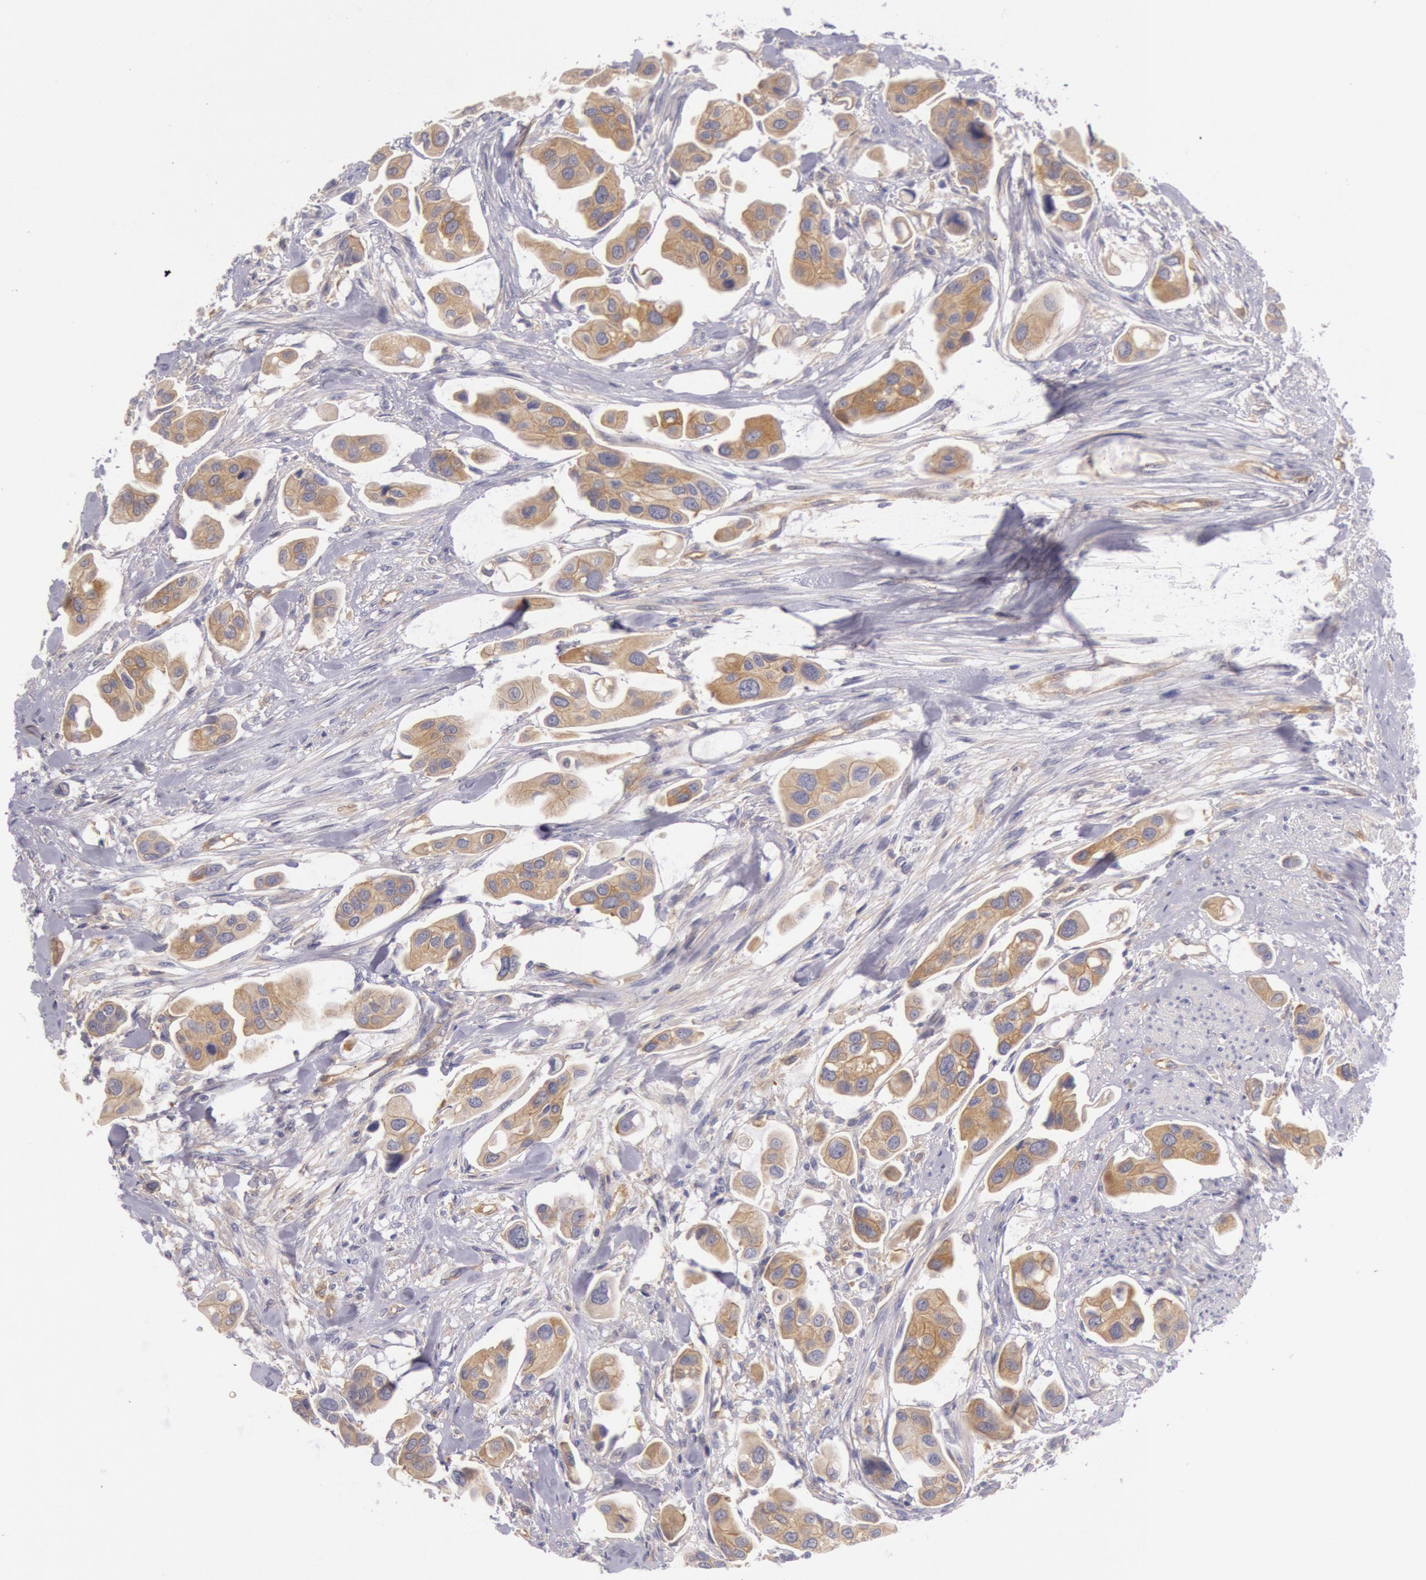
{"staining": {"intensity": "weak", "quantity": ">75%", "location": "cytoplasmic/membranous"}, "tissue": "urothelial cancer", "cell_type": "Tumor cells", "image_type": "cancer", "snomed": [{"axis": "morphology", "description": "Adenocarcinoma, NOS"}, {"axis": "topography", "description": "Urinary bladder"}], "caption": "This is an image of immunohistochemistry staining of adenocarcinoma, which shows weak positivity in the cytoplasmic/membranous of tumor cells.", "gene": "MYO5A", "patient": {"sex": "male", "age": 61}}